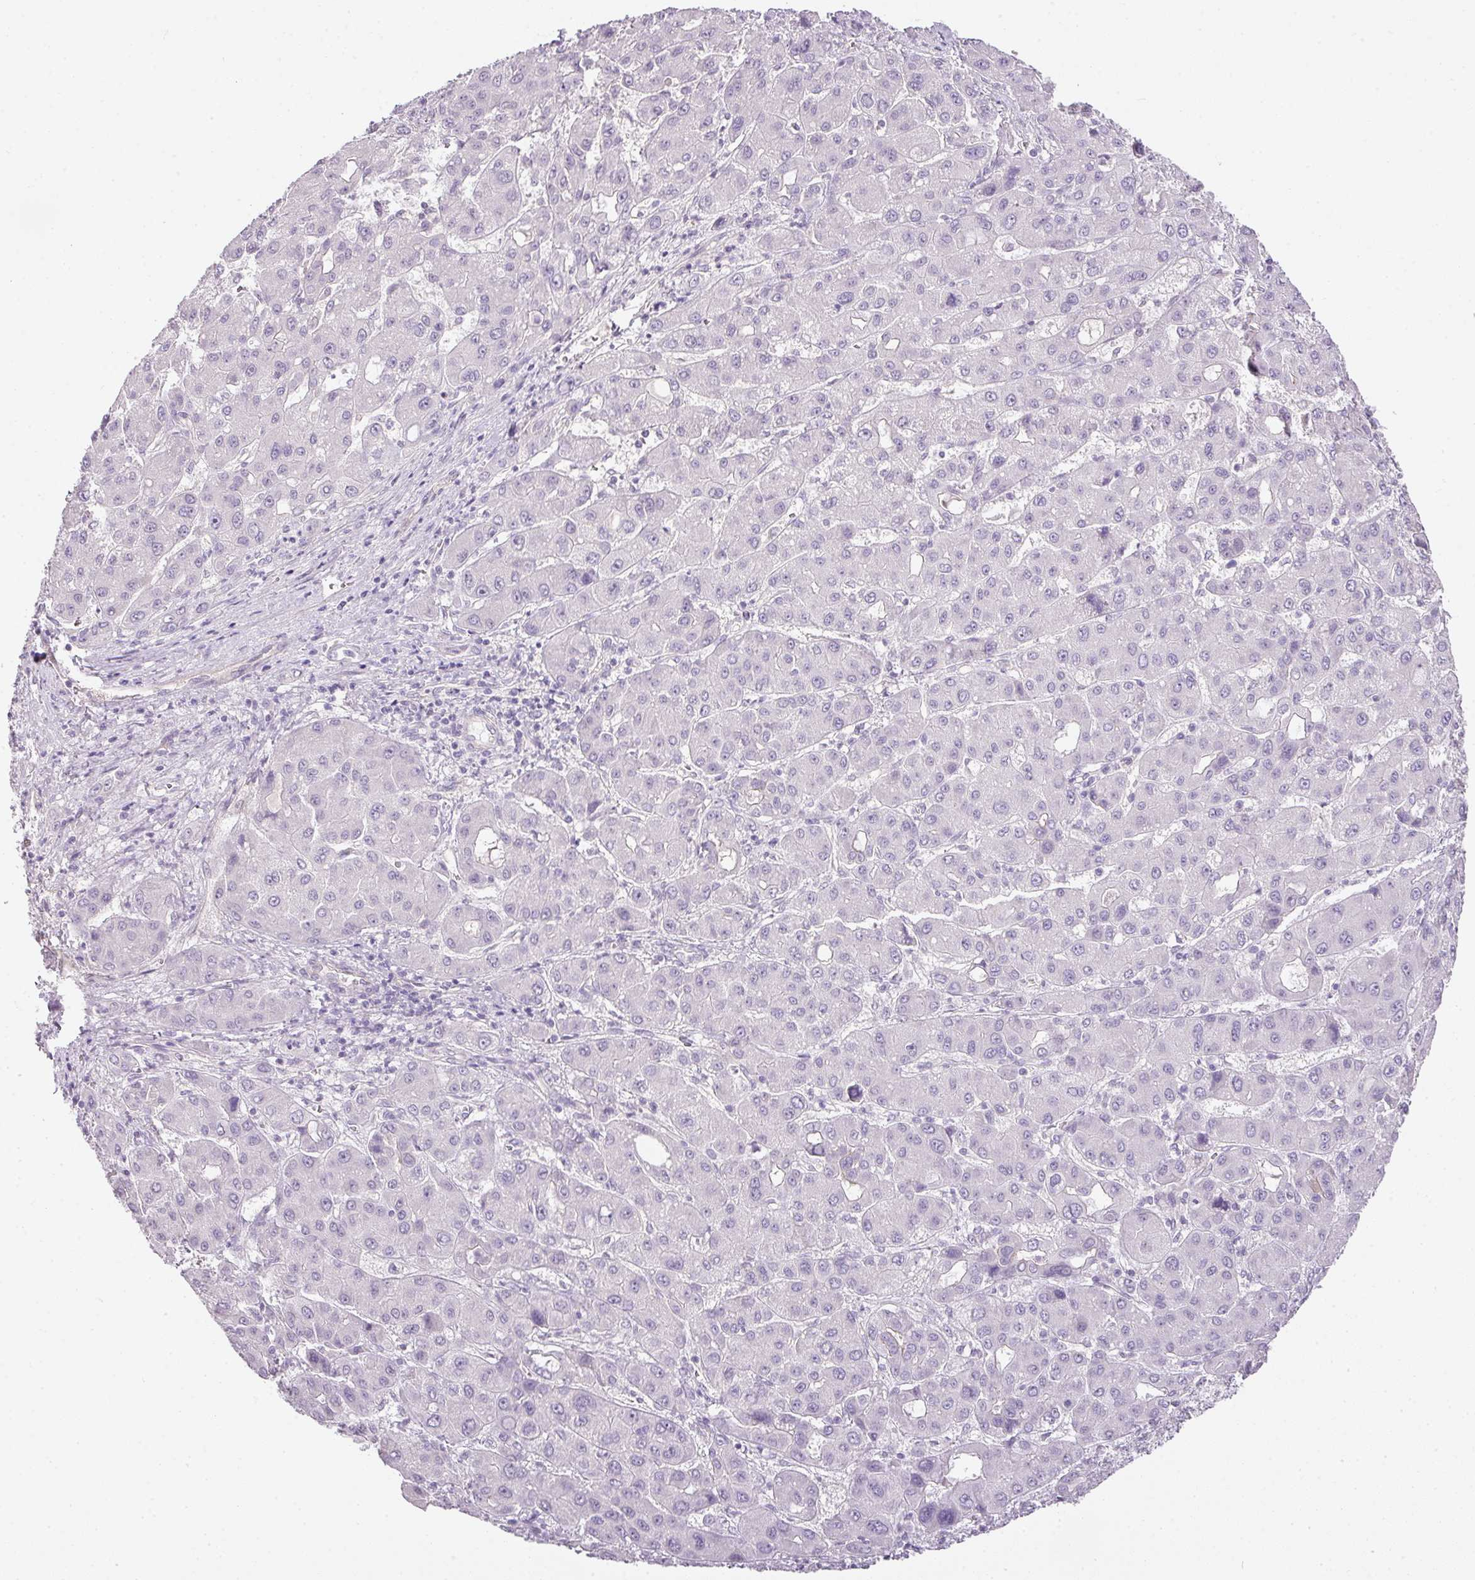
{"staining": {"intensity": "negative", "quantity": "none", "location": "none"}, "tissue": "liver cancer", "cell_type": "Tumor cells", "image_type": "cancer", "snomed": [{"axis": "morphology", "description": "Carcinoma, Hepatocellular, NOS"}, {"axis": "topography", "description": "Liver"}], "caption": "Immunohistochemistry of liver cancer displays no staining in tumor cells.", "gene": "RAX2", "patient": {"sex": "male", "age": 55}}